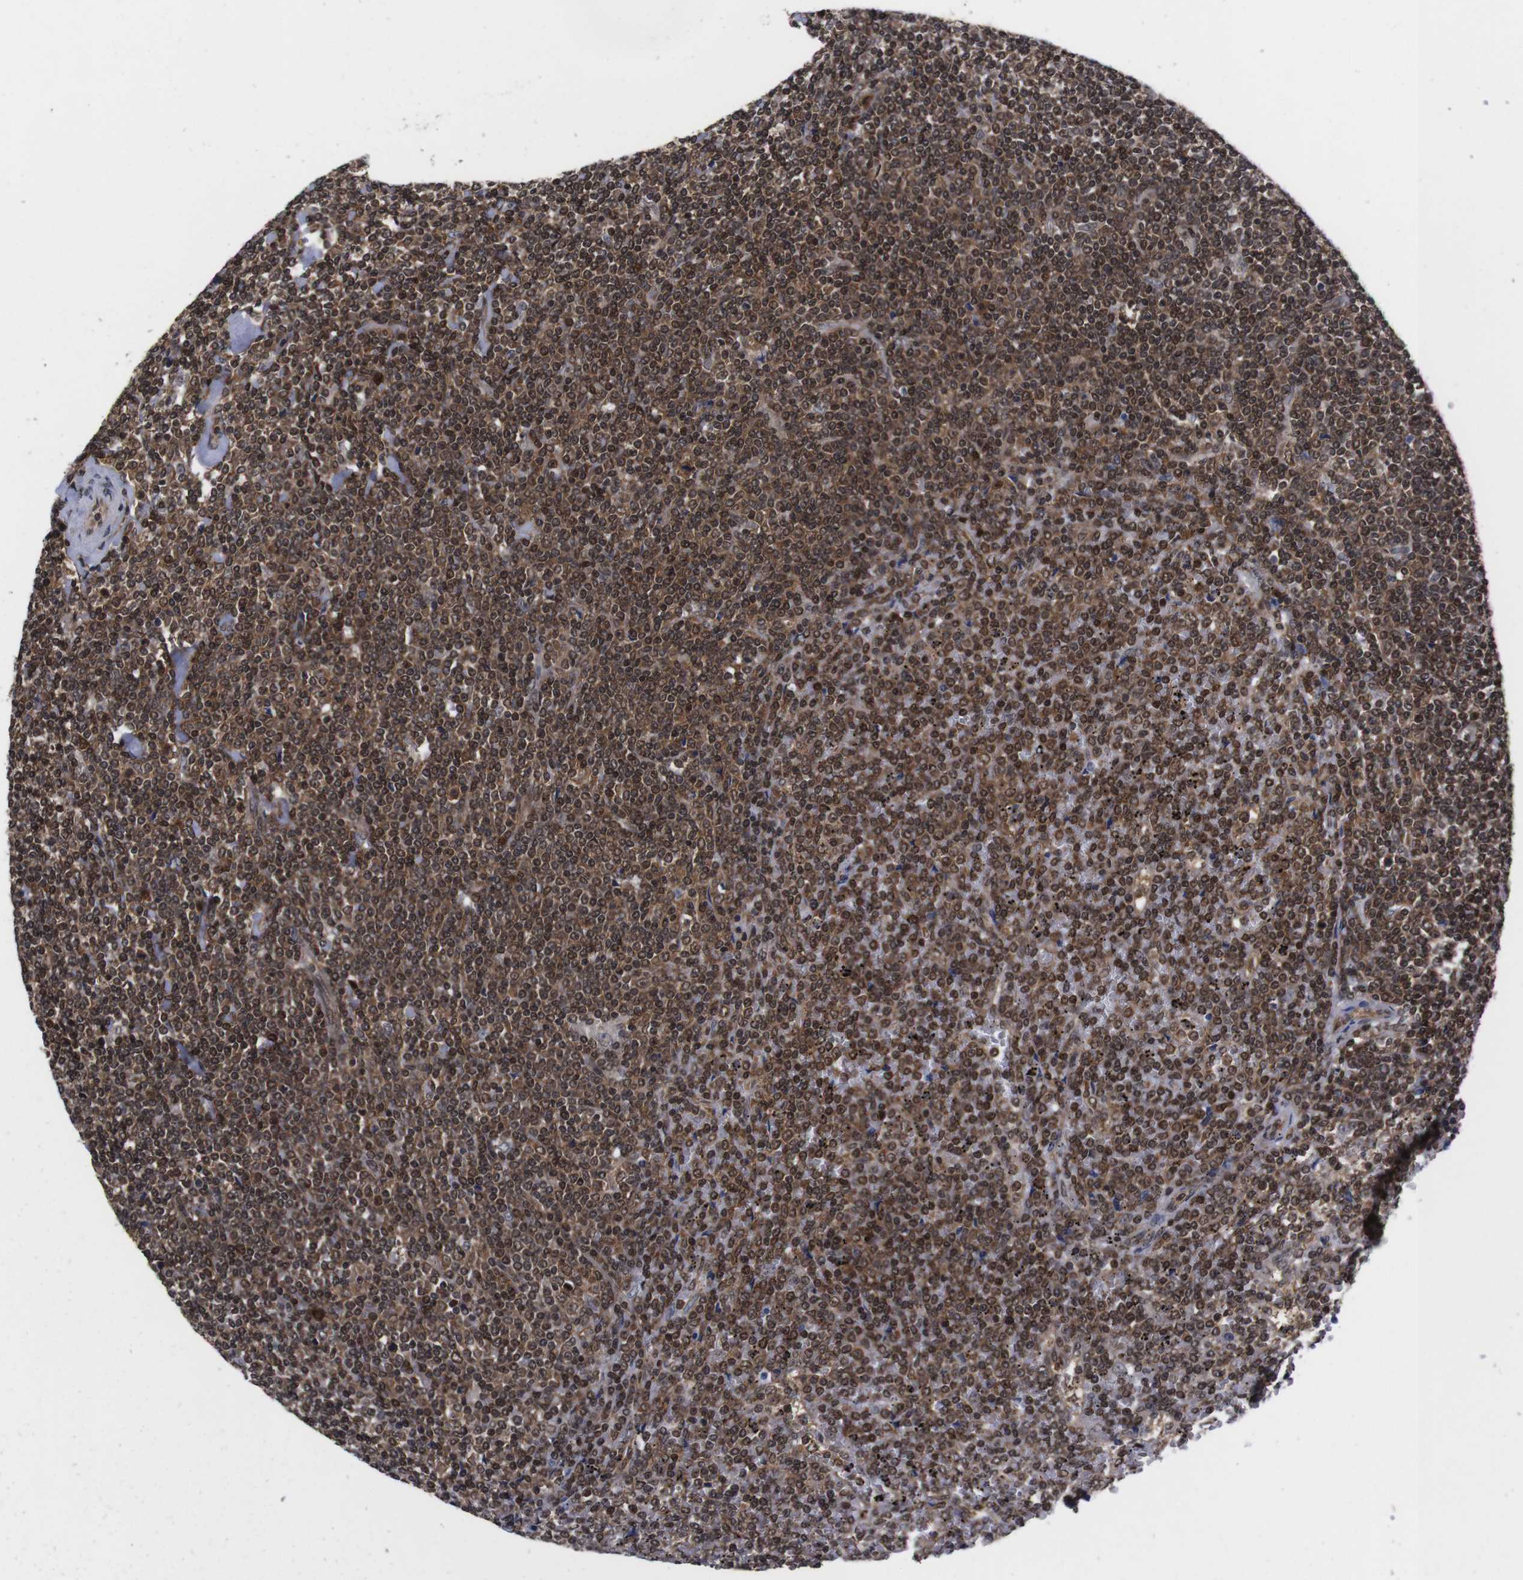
{"staining": {"intensity": "moderate", "quantity": ">75%", "location": "cytoplasmic/membranous,nuclear"}, "tissue": "lymphoma", "cell_type": "Tumor cells", "image_type": "cancer", "snomed": [{"axis": "morphology", "description": "Malignant lymphoma, non-Hodgkin's type, Low grade"}, {"axis": "topography", "description": "Spleen"}], "caption": "IHC image of human lymphoma stained for a protein (brown), which exhibits medium levels of moderate cytoplasmic/membranous and nuclear positivity in approximately >75% of tumor cells.", "gene": "UBQLN2", "patient": {"sex": "female", "age": 19}}